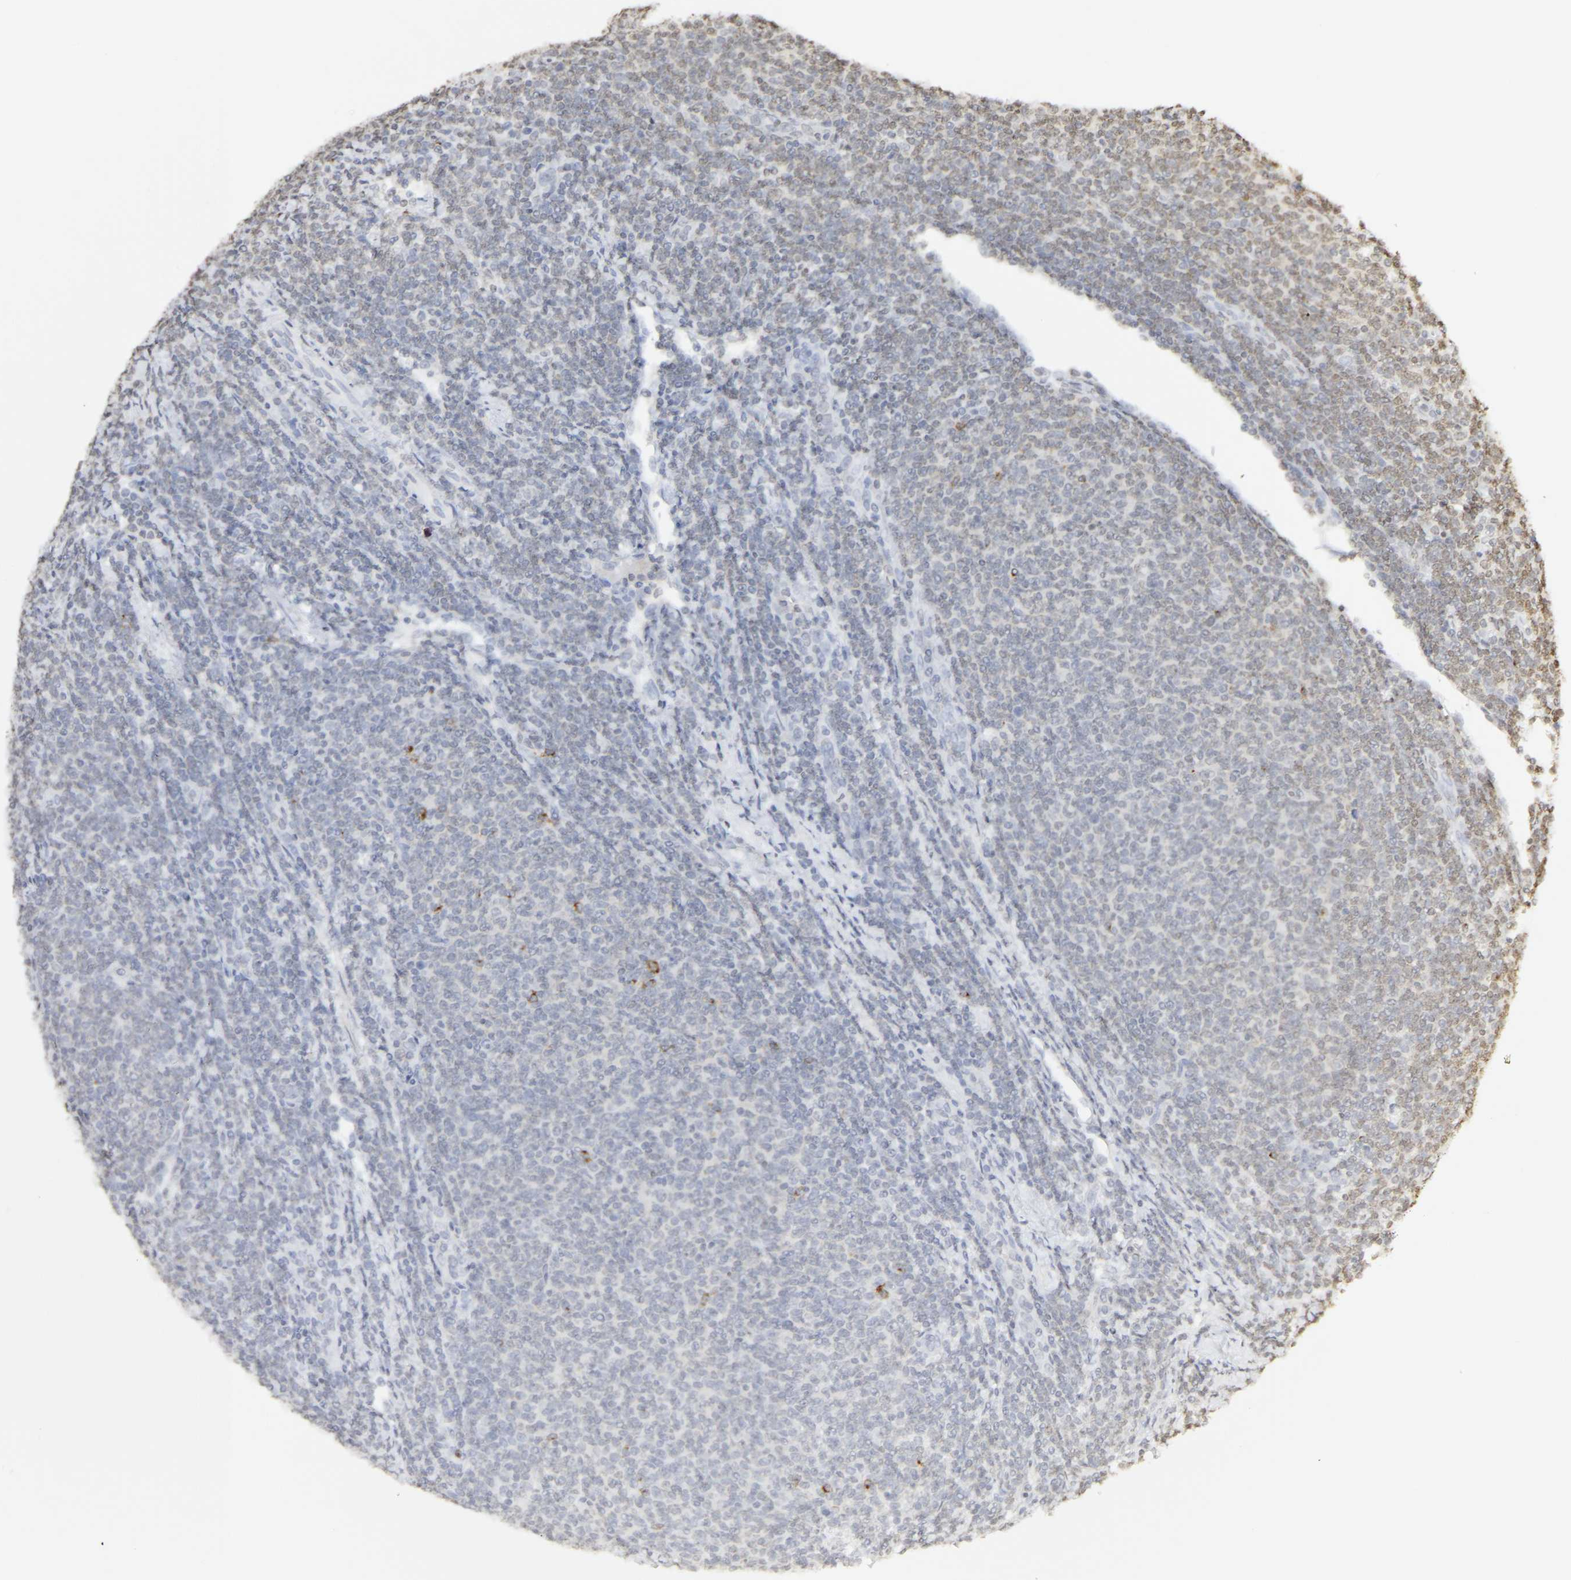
{"staining": {"intensity": "negative", "quantity": "none", "location": "none"}, "tissue": "lymphoma", "cell_type": "Tumor cells", "image_type": "cancer", "snomed": [{"axis": "morphology", "description": "Malignant lymphoma, non-Hodgkin's type, Low grade"}, {"axis": "topography", "description": "Lymph node"}], "caption": "IHC image of neoplastic tissue: human malignant lymphoma, non-Hodgkin's type (low-grade) stained with DAB (3,3'-diaminobenzidine) shows no significant protein expression in tumor cells.", "gene": "ATF4", "patient": {"sex": "male", "age": 66}}